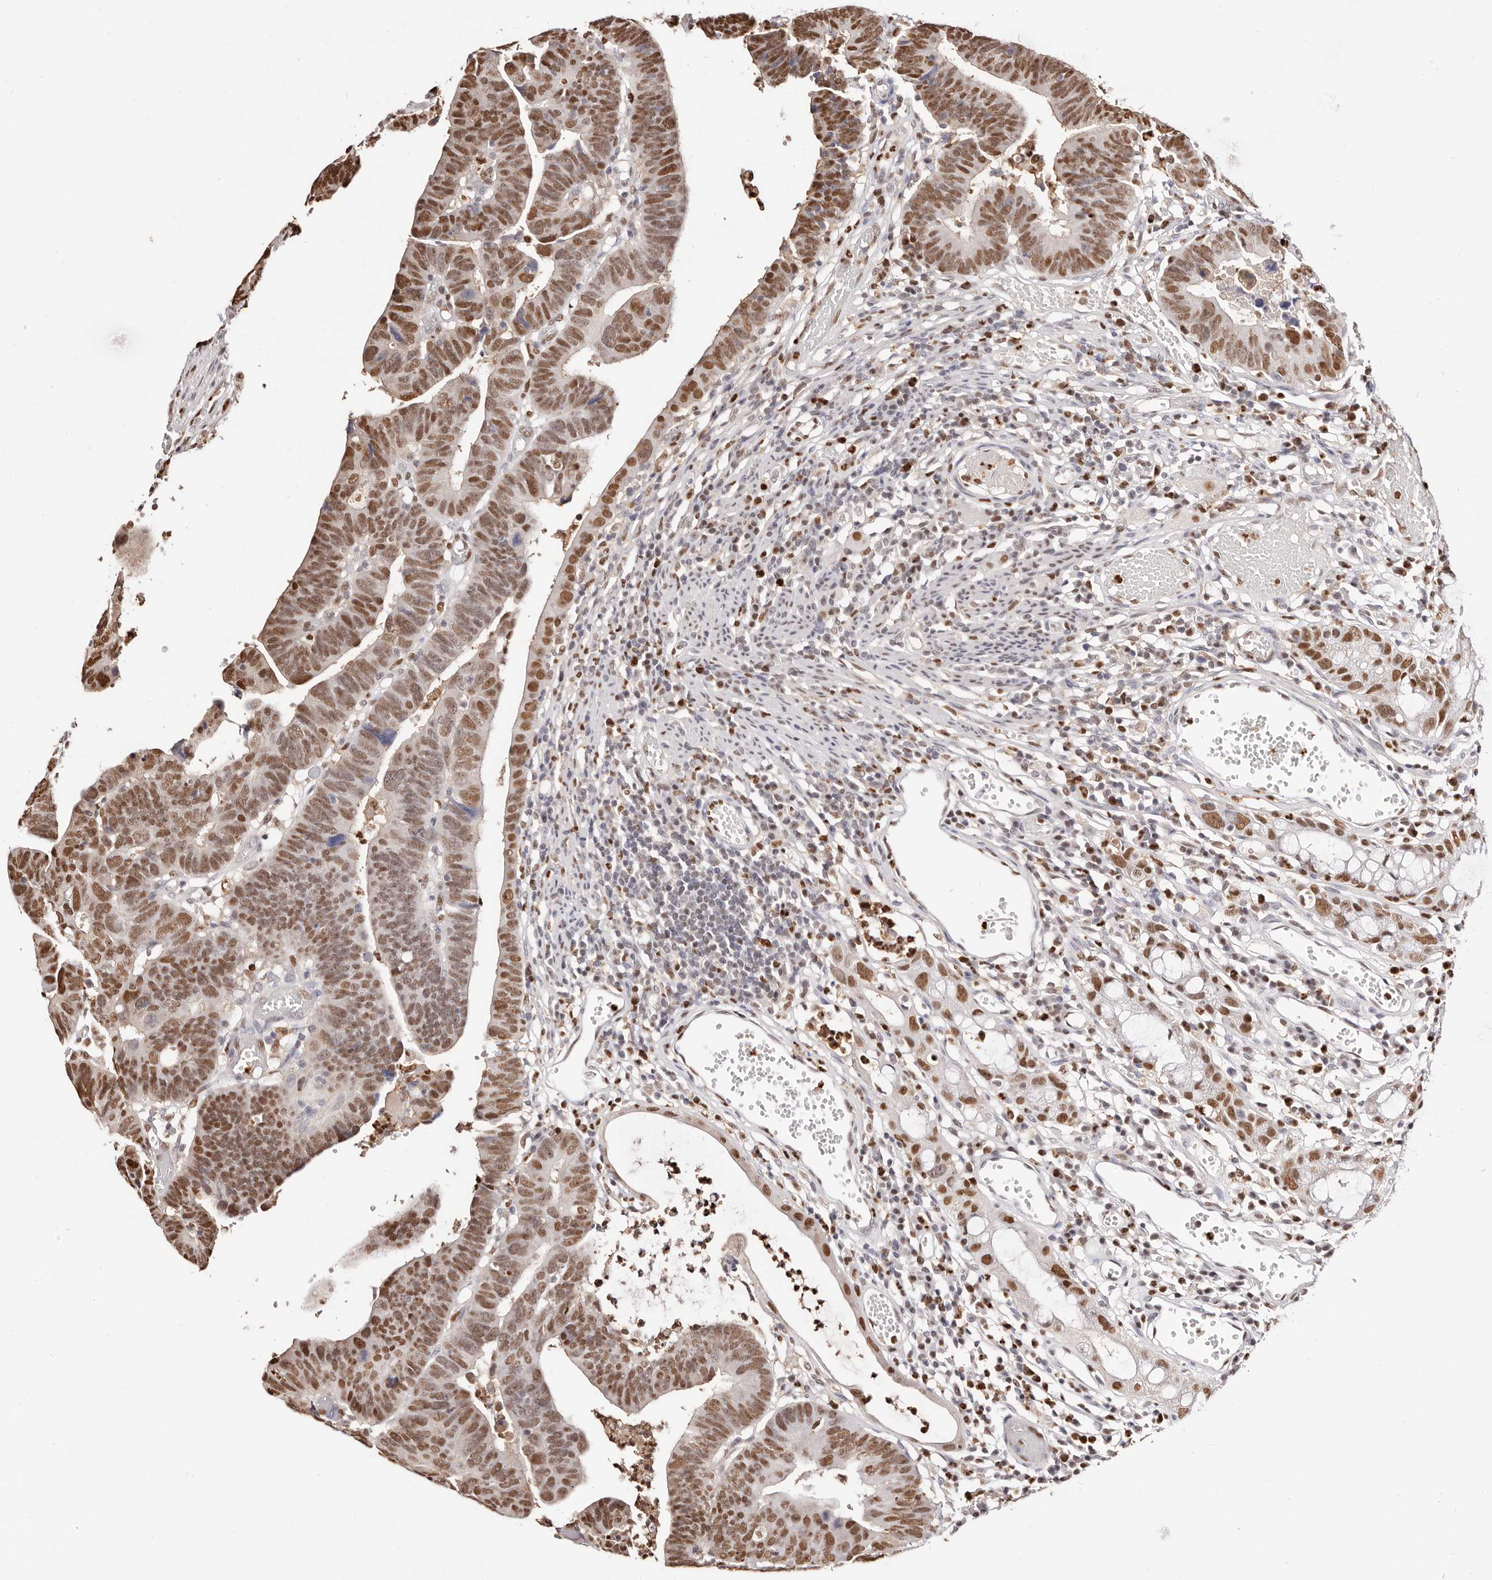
{"staining": {"intensity": "moderate", "quantity": ">75%", "location": "nuclear"}, "tissue": "colorectal cancer", "cell_type": "Tumor cells", "image_type": "cancer", "snomed": [{"axis": "morphology", "description": "Adenocarcinoma, NOS"}, {"axis": "topography", "description": "Rectum"}], "caption": "Human adenocarcinoma (colorectal) stained for a protein (brown) reveals moderate nuclear positive positivity in approximately >75% of tumor cells.", "gene": "TKT", "patient": {"sex": "female", "age": 65}}